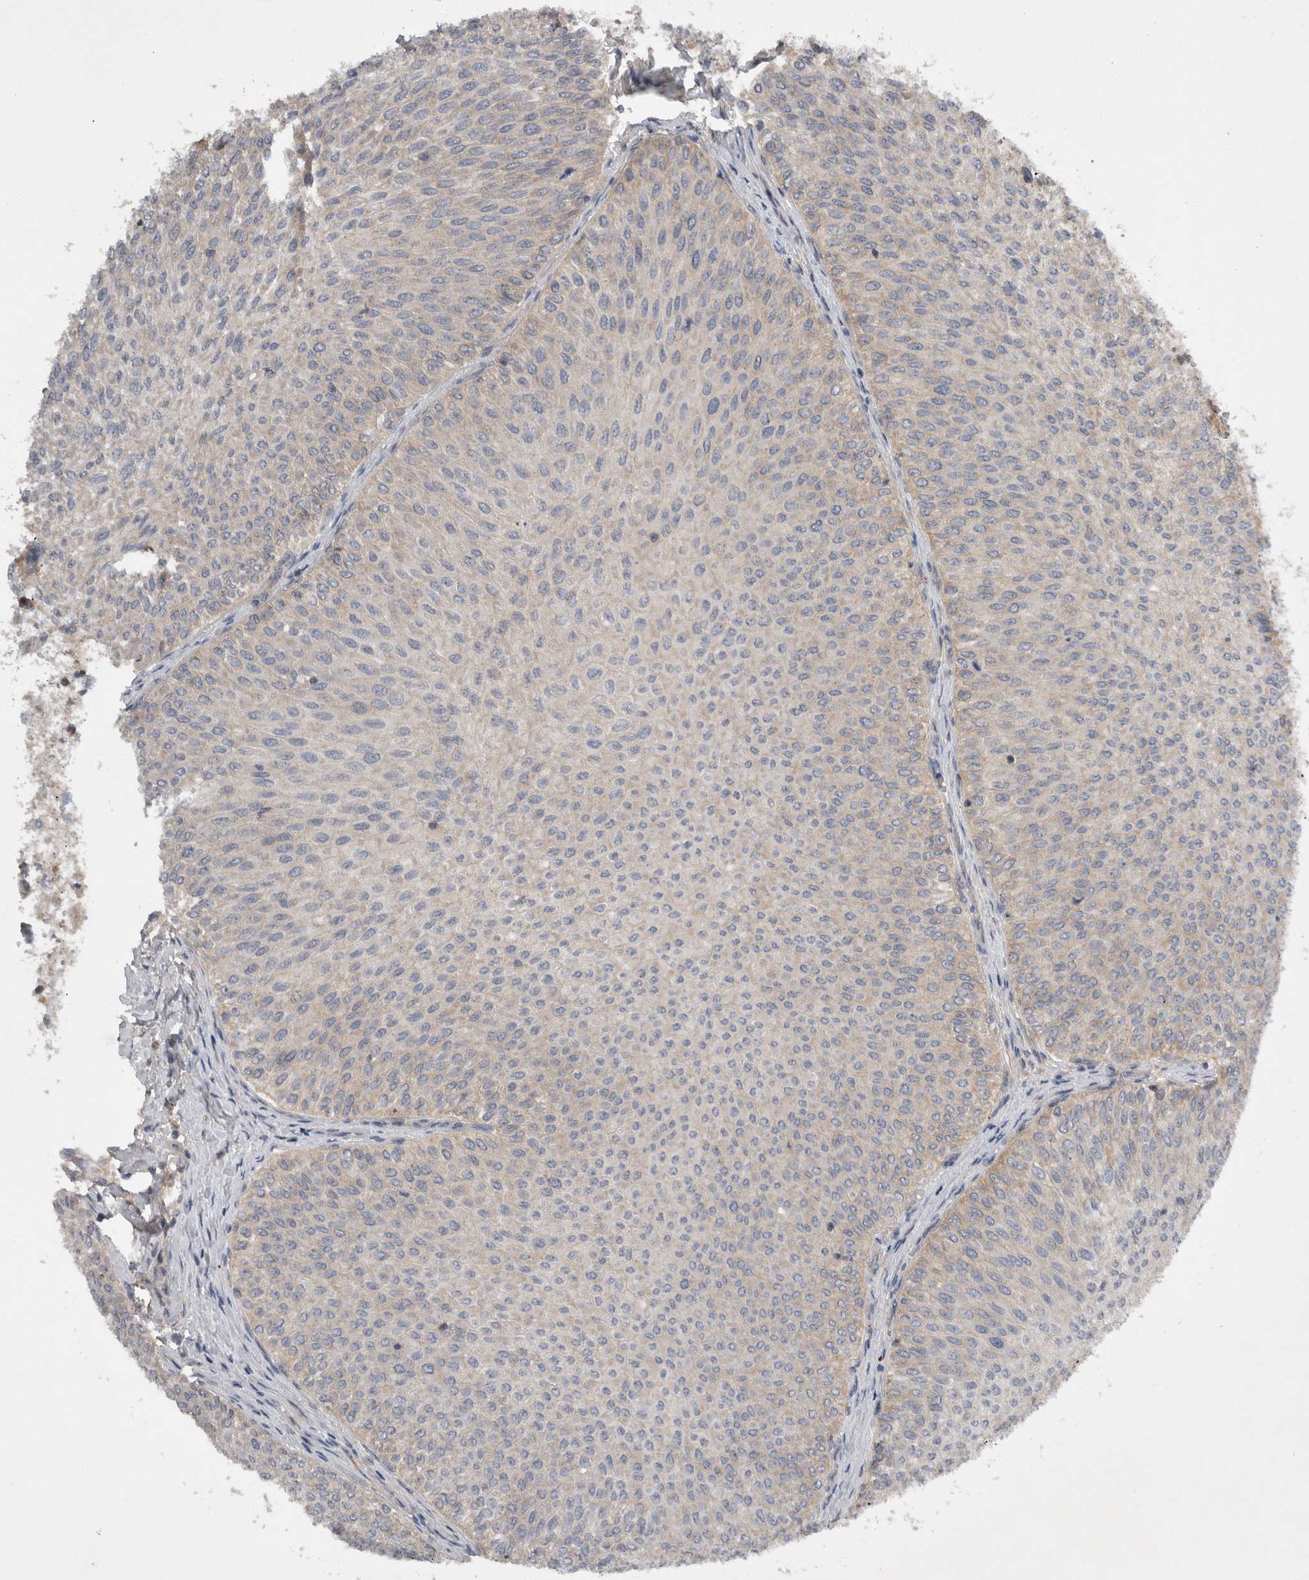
{"staining": {"intensity": "negative", "quantity": "none", "location": "none"}, "tissue": "urothelial cancer", "cell_type": "Tumor cells", "image_type": "cancer", "snomed": [{"axis": "morphology", "description": "Urothelial carcinoma, Low grade"}, {"axis": "topography", "description": "Urinary bladder"}], "caption": "Immunohistochemistry of urothelial carcinoma (low-grade) exhibits no staining in tumor cells.", "gene": "SCARA5", "patient": {"sex": "male", "age": 78}}